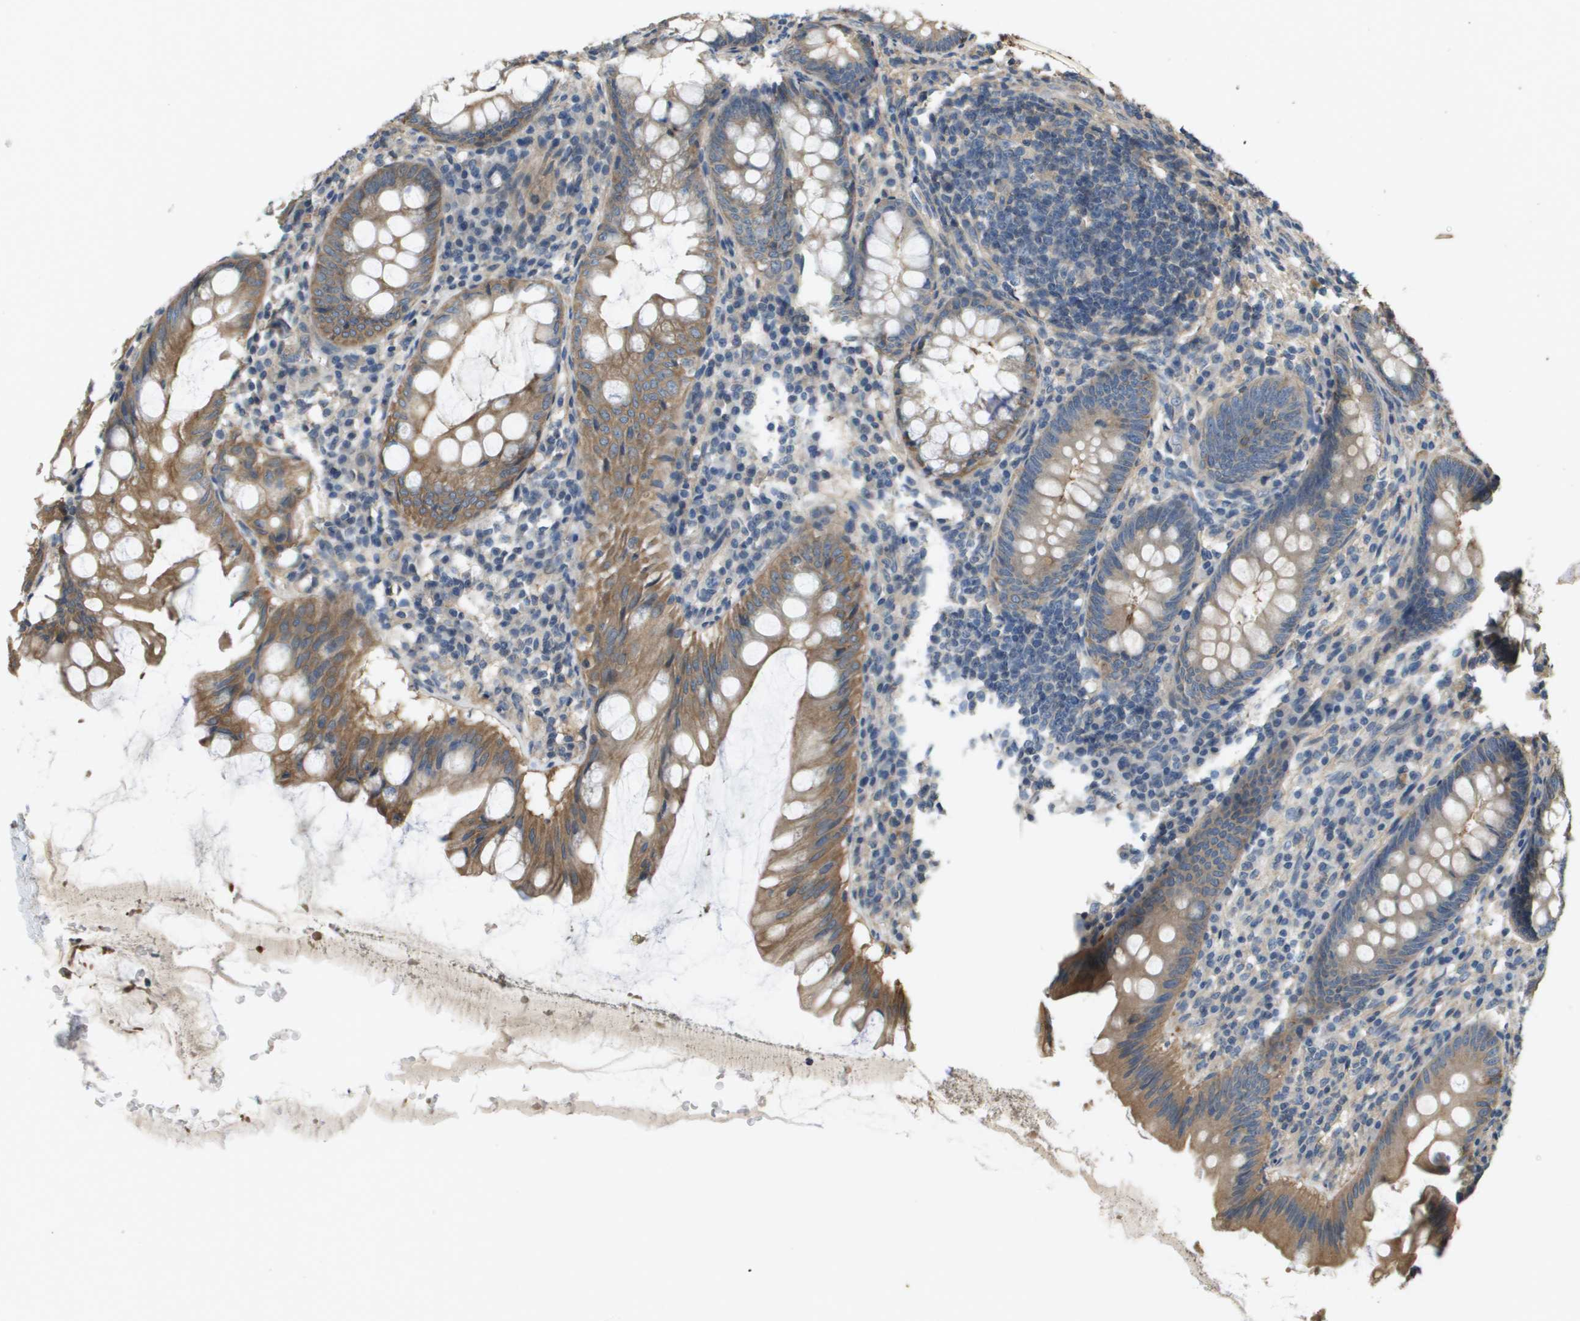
{"staining": {"intensity": "moderate", "quantity": ">75%", "location": "cytoplasmic/membranous"}, "tissue": "appendix", "cell_type": "Glandular cells", "image_type": "normal", "snomed": [{"axis": "morphology", "description": "Normal tissue, NOS"}, {"axis": "topography", "description": "Appendix"}], "caption": "A brown stain highlights moderate cytoplasmic/membranous staining of a protein in glandular cells of benign appendix. (IHC, brightfield microscopy, high magnification).", "gene": "KRT23", "patient": {"sex": "male", "age": 56}}